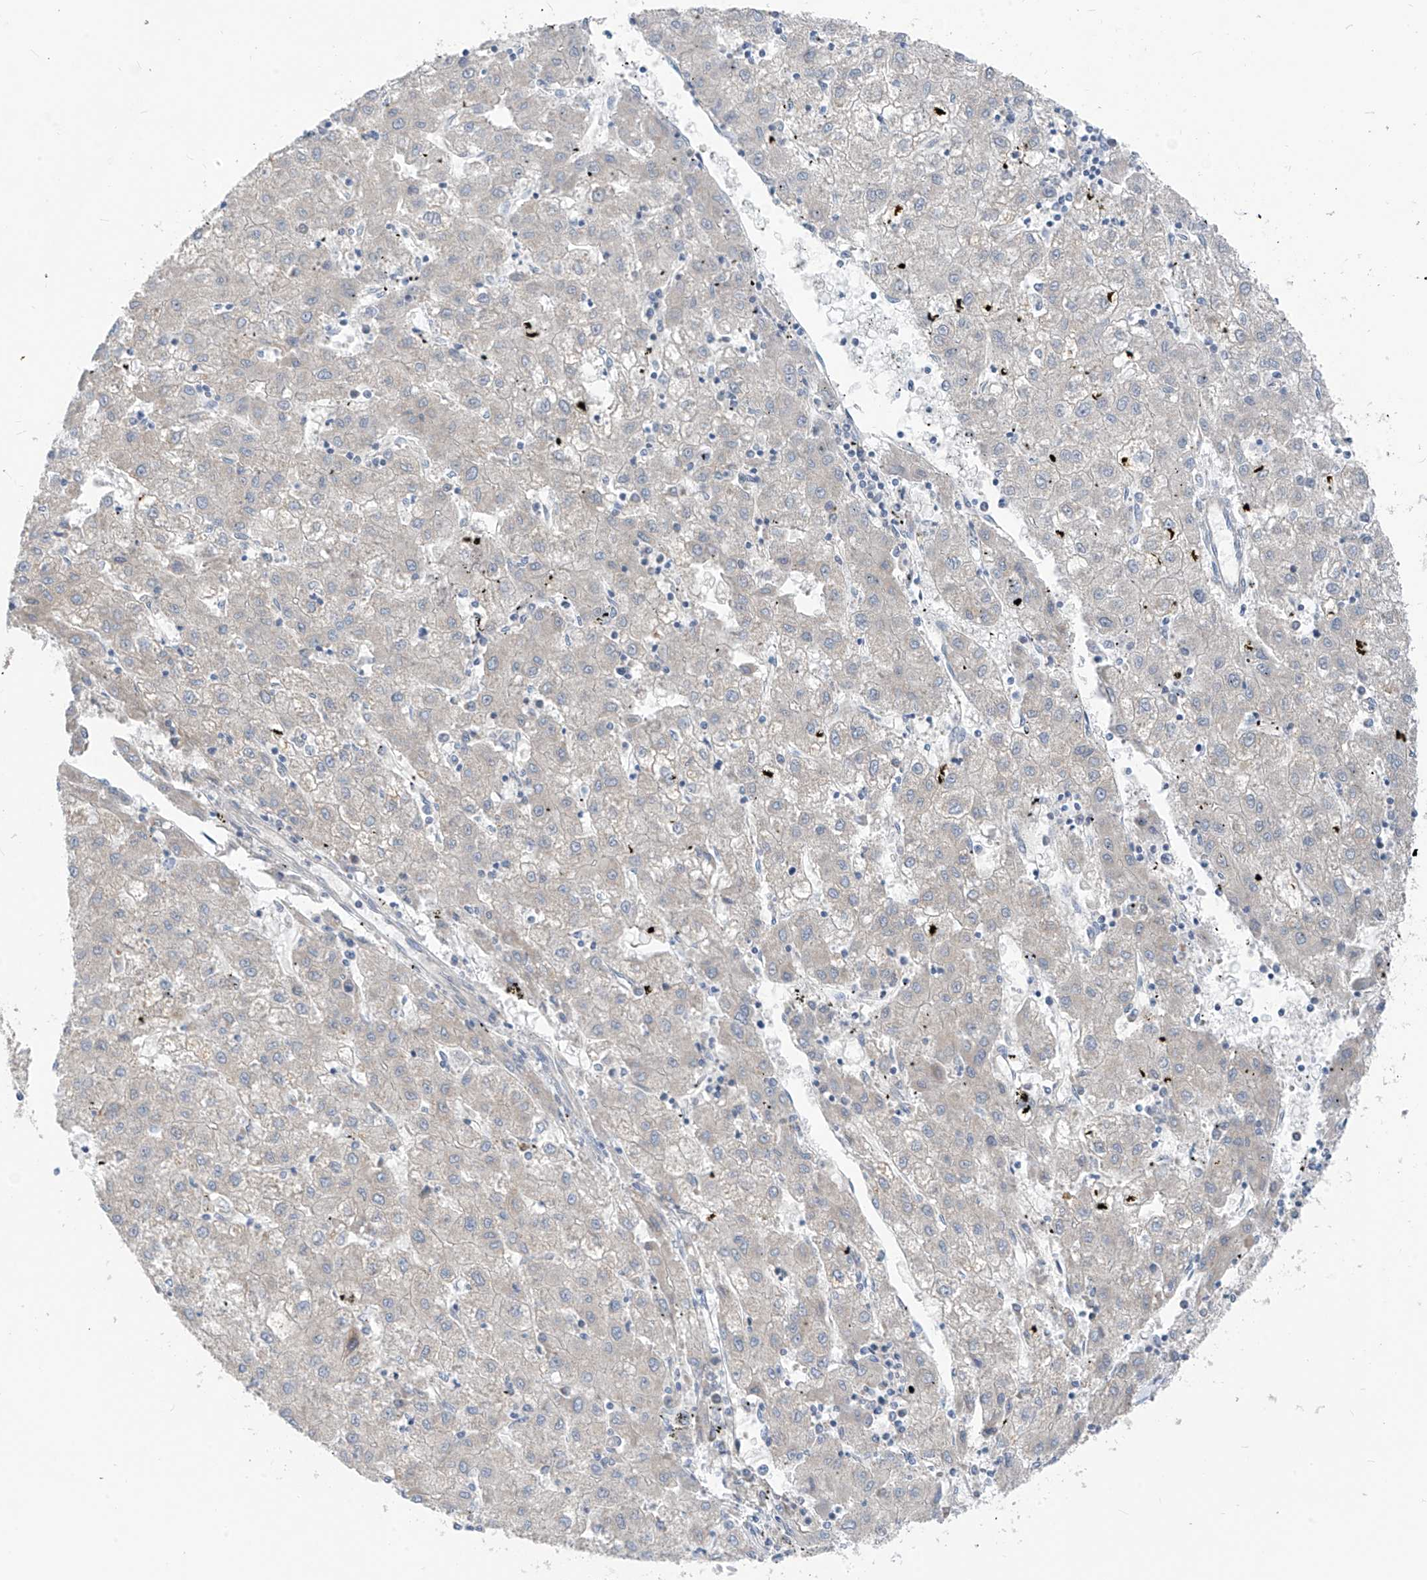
{"staining": {"intensity": "negative", "quantity": "none", "location": "none"}, "tissue": "liver cancer", "cell_type": "Tumor cells", "image_type": "cancer", "snomed": [{"axis": "morphology", "description": "Carcinoma, Hepatocellular, NOS"}, {"axis": "topography", "description": "Liver"}], "caption": "Photomicrograph shows no significant protein expression in tumor cells of liver cancer (hepatocellular carcinoma). The staining was performed using DAB (3,3'-diaminobenzidine) to visualize the protein expression in brown, while the nuclei were stained in blue with hematoxylin (Magnification: 20x).", "gene": "LDAH", "patient": {"sex": "male", "age": 72}}